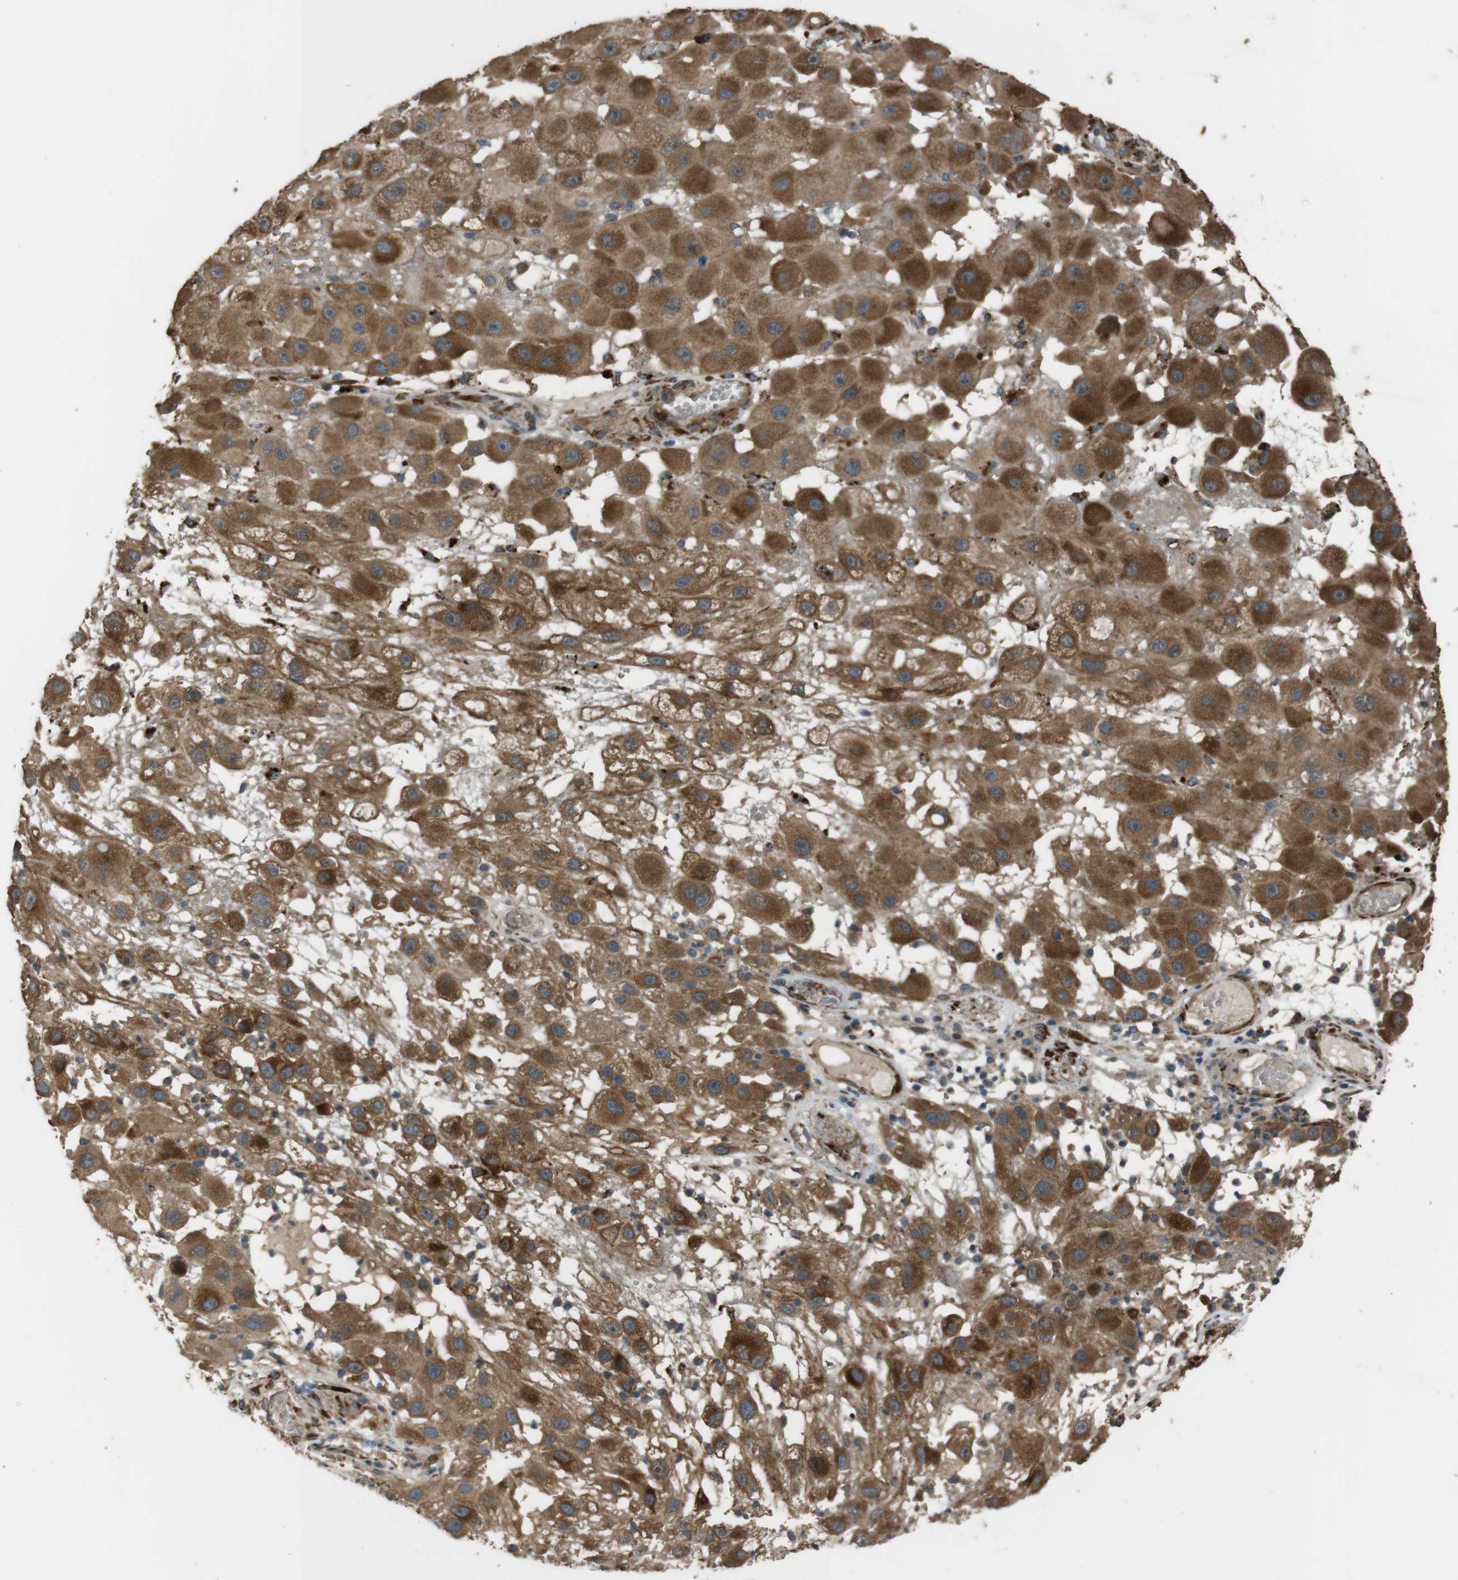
{"staining": {"intensity": "moderate", "quantity": ">75%", "location": "cytoplasmic/membranous"}, "tissue": "melanoma", "cell_type": "Tumor cells", "image_type": "cancer", "snomed": [{"axis": "morphology", "description": "Malignant melanoma, NOS"}, {"axis": "topography", "description": "Skin"}], "caption": "Moderate cytoplasmic/membranous expression for a protein is seen in about >75% of tumor cells of melanoma using immunohistochemistry (IHC).", "gene": "MSRB3", "patient": {"sex": "female", "age": 81}}